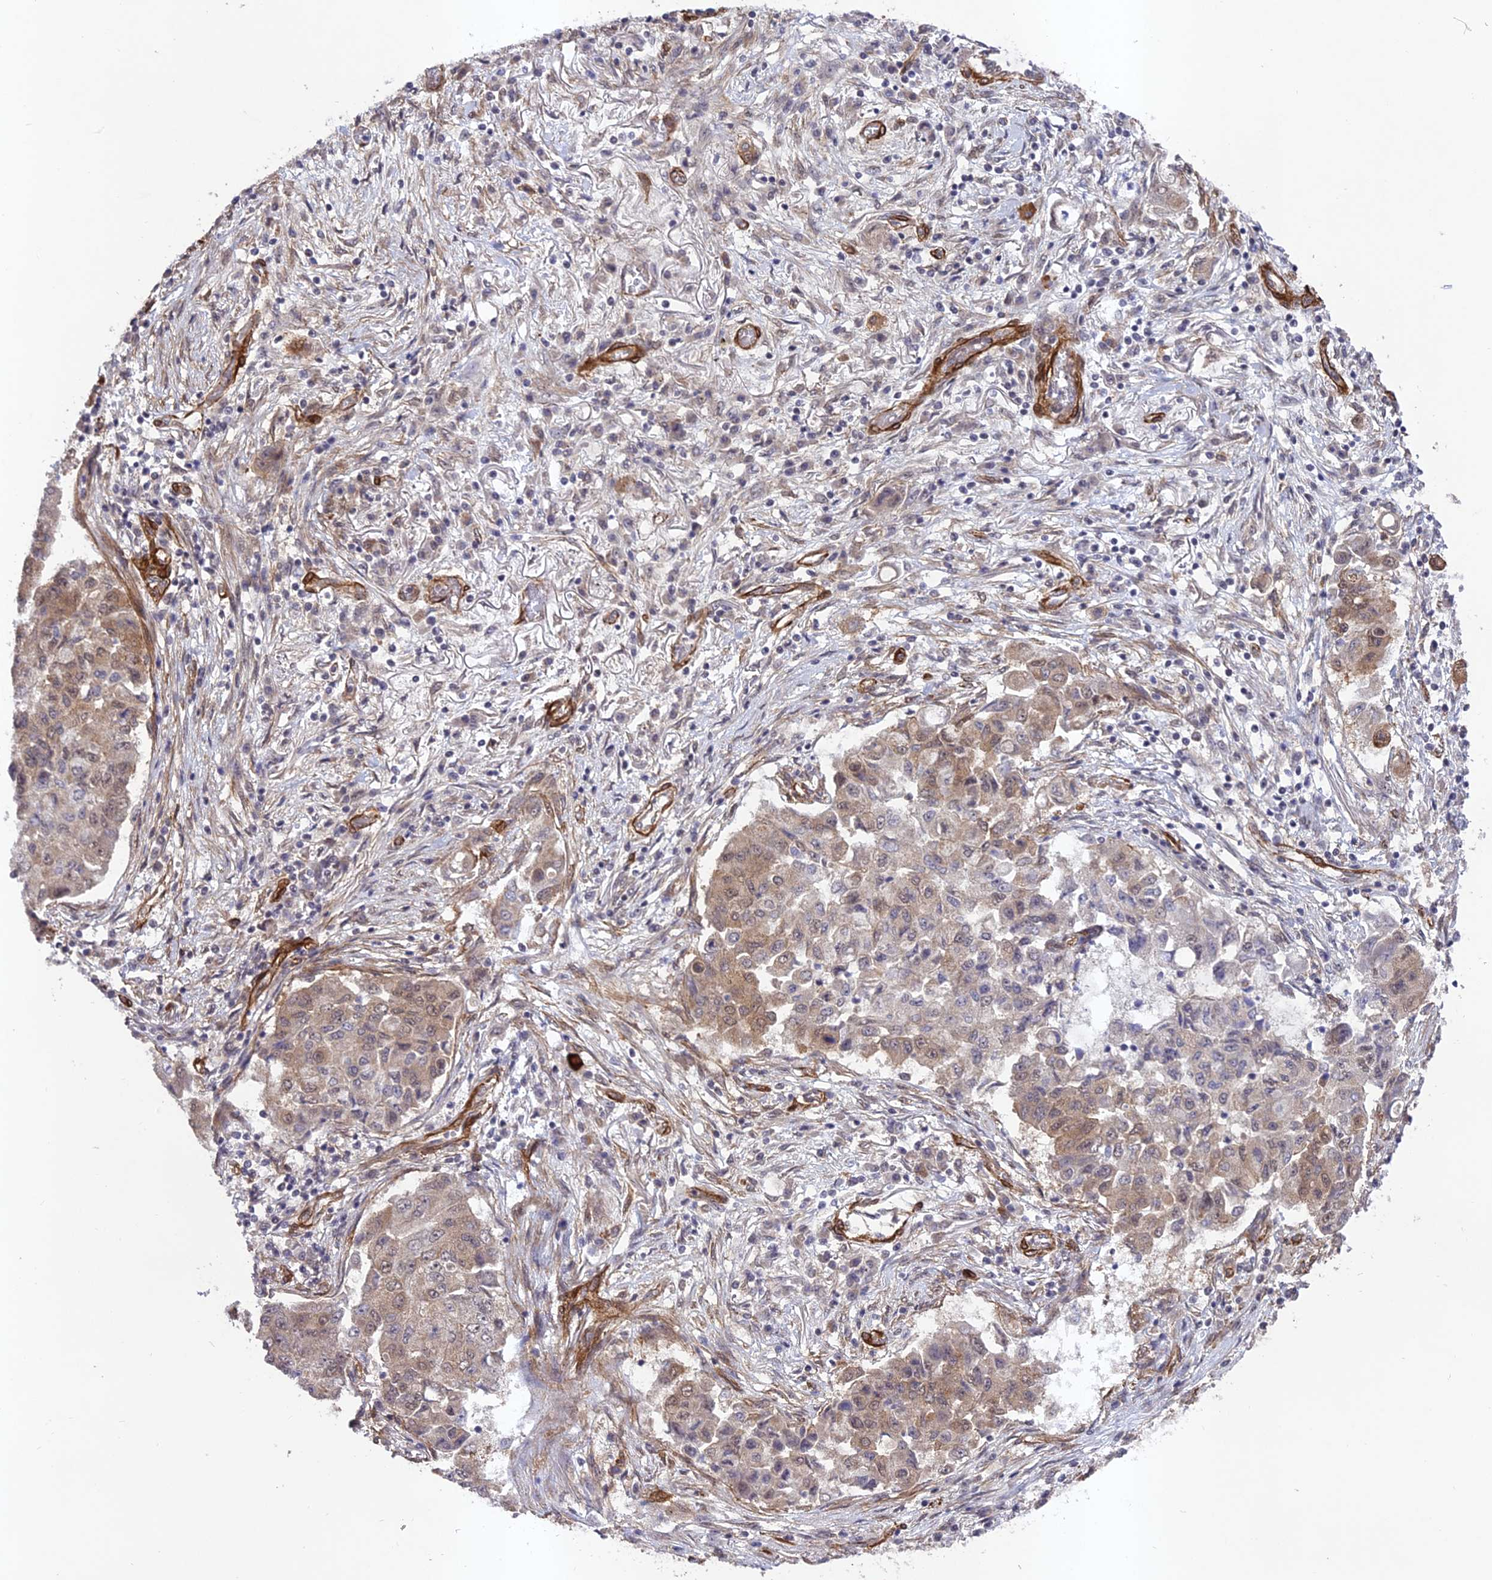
{"staining": {"intensity": "weak", "quantity": ">75%", "location": "cytoplasmic/membranous"}, "tissue": "lung cancer", "cell_type": "Tumor cells", "image_type": "cancer", "snomed": [{"axis": "morphology", "description": "Squamous cell carcinoma, NOS"}, {"axis": "topography", "description": "Lung"}], "caption": "Immunohistochemical staining of human lung squamous cell carcinoma shows low levels of weak cytoplasmic/membranous positivity in about >75% of tumor cells.", "gene": "TNS1", "patient": {"sex": "male", "age": 74}}